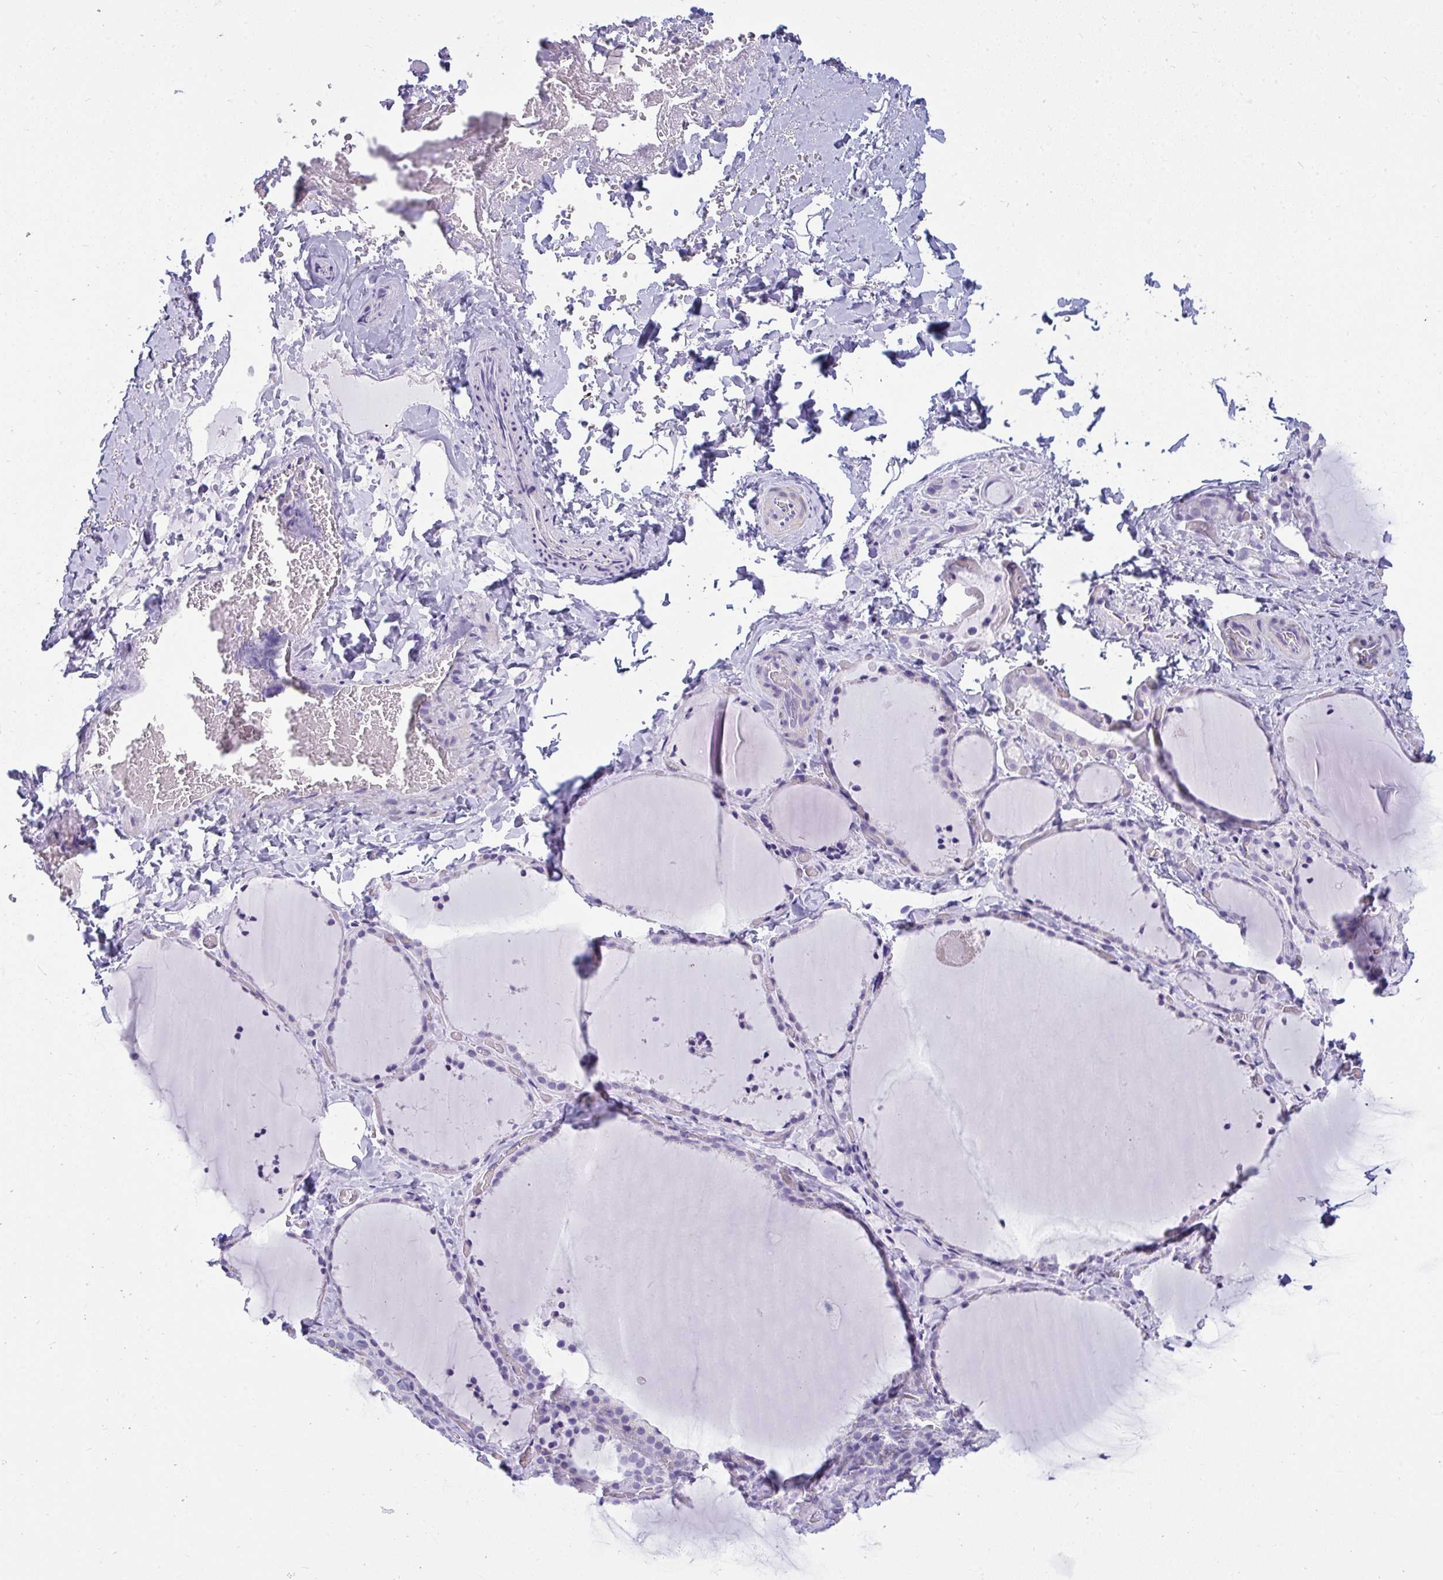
{"staining": {"intensity": "negative", "quantity": "none", "location": "none"}, "tissue": "thyroid gland", "cell_type": "Glandular cells", "image_type": "normal", "snomed": [{"axis": "morphology", "description": "Normal tissue, NOS"}, {"axis": "topography", "description": "Thyroid gland"}], "caption": "A histopathology image of human thyroid gland is negative for staining in glandular cells.", "gene": "SUZ12", "patient": {"sex": "female", "age": 22}}